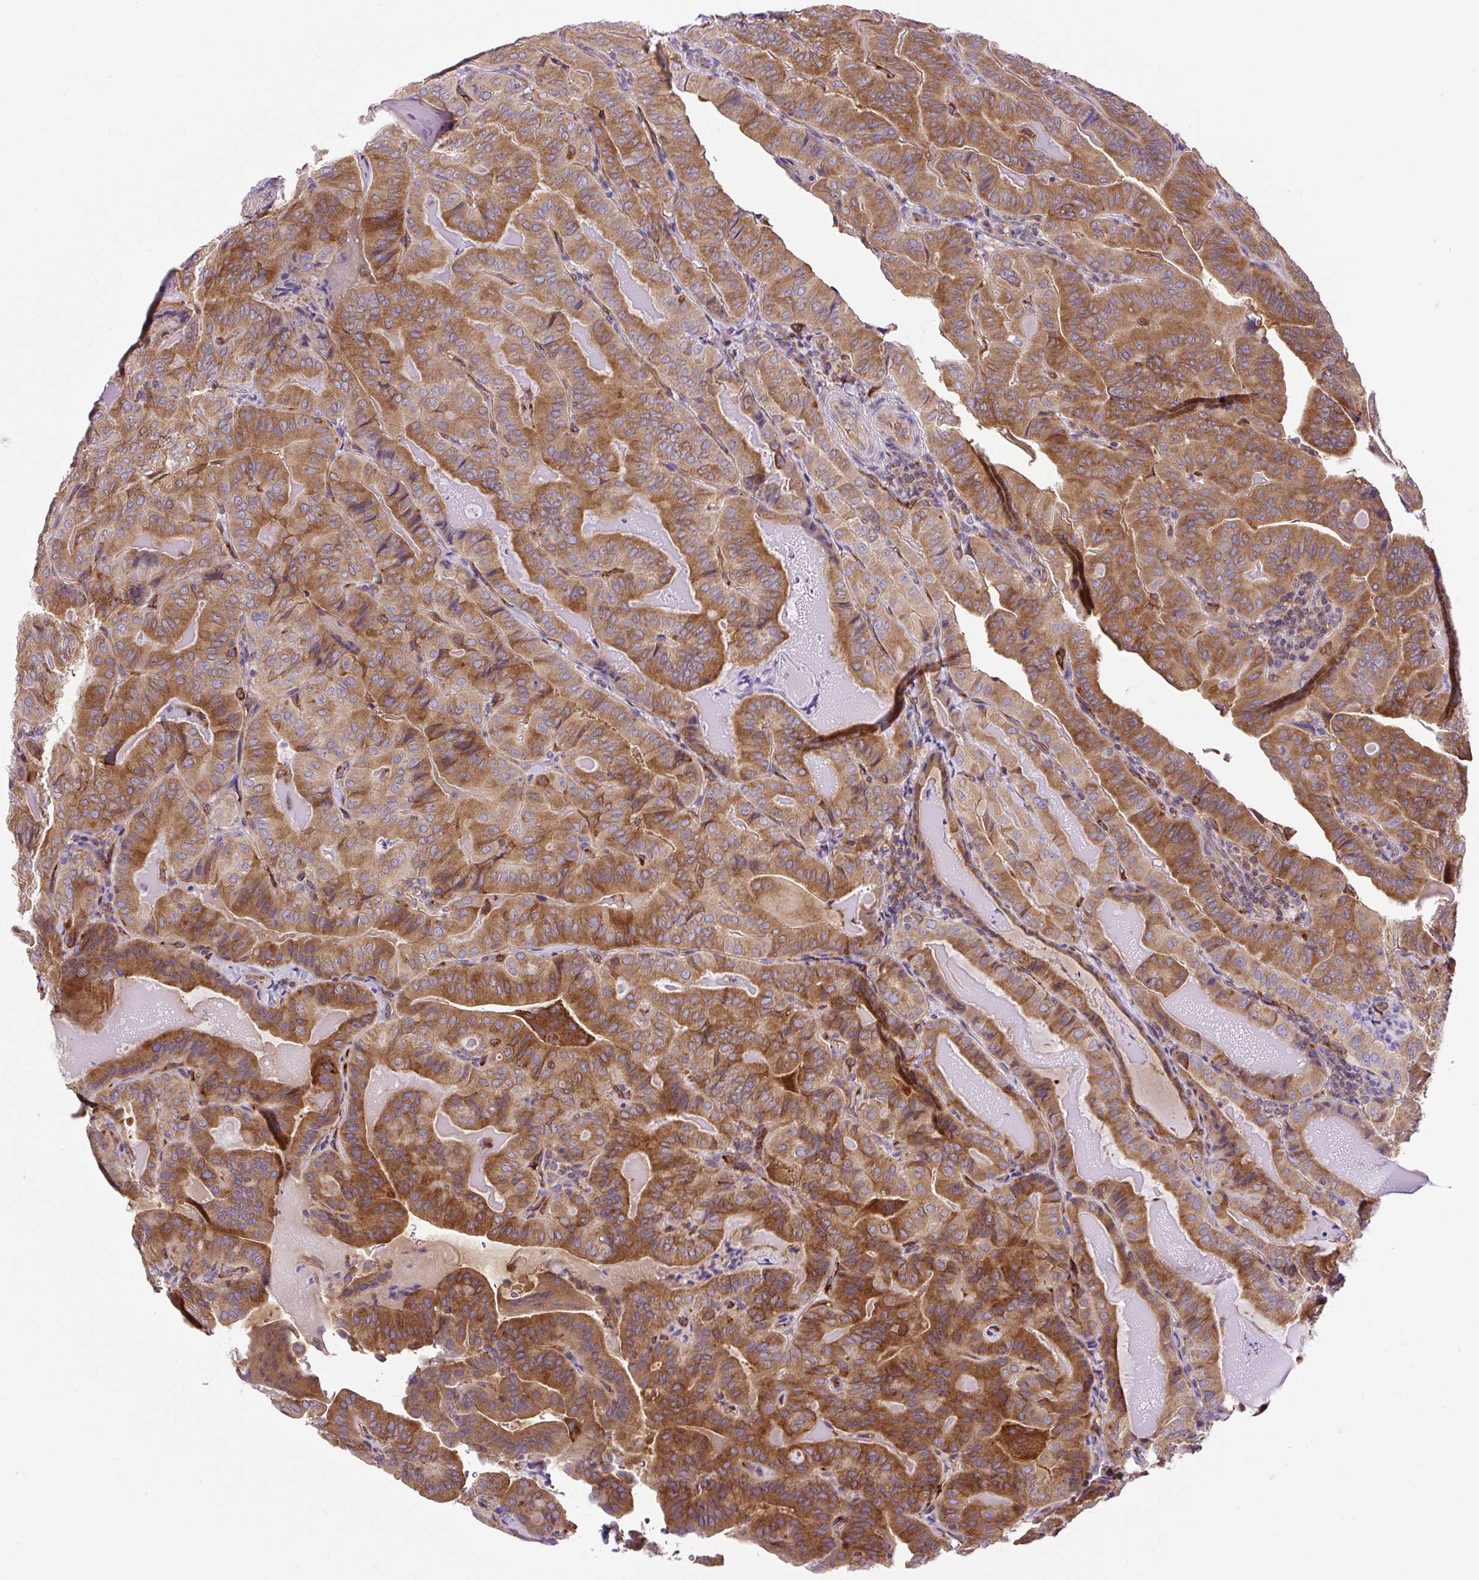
{"staining": {"intensity": "moderate", "quantity": ">75%", "location": "cytoplasmic/membranous"}, "tissue": "thyroid cancer", "cell_type": "Tumor cells", "image_type": "cancer", "snomed": [{"axis": "morphology", "description": "Papillary adenocarcinoma, NOS"}, {"axis": "topography", "description": "Thyroid gland"}], "caption": "Thyroid cancer stained with a protein marker shows moderate staining in tumor cells.", "gene": "MAP1S", "patient": {"sex": "female", "age": 68}}